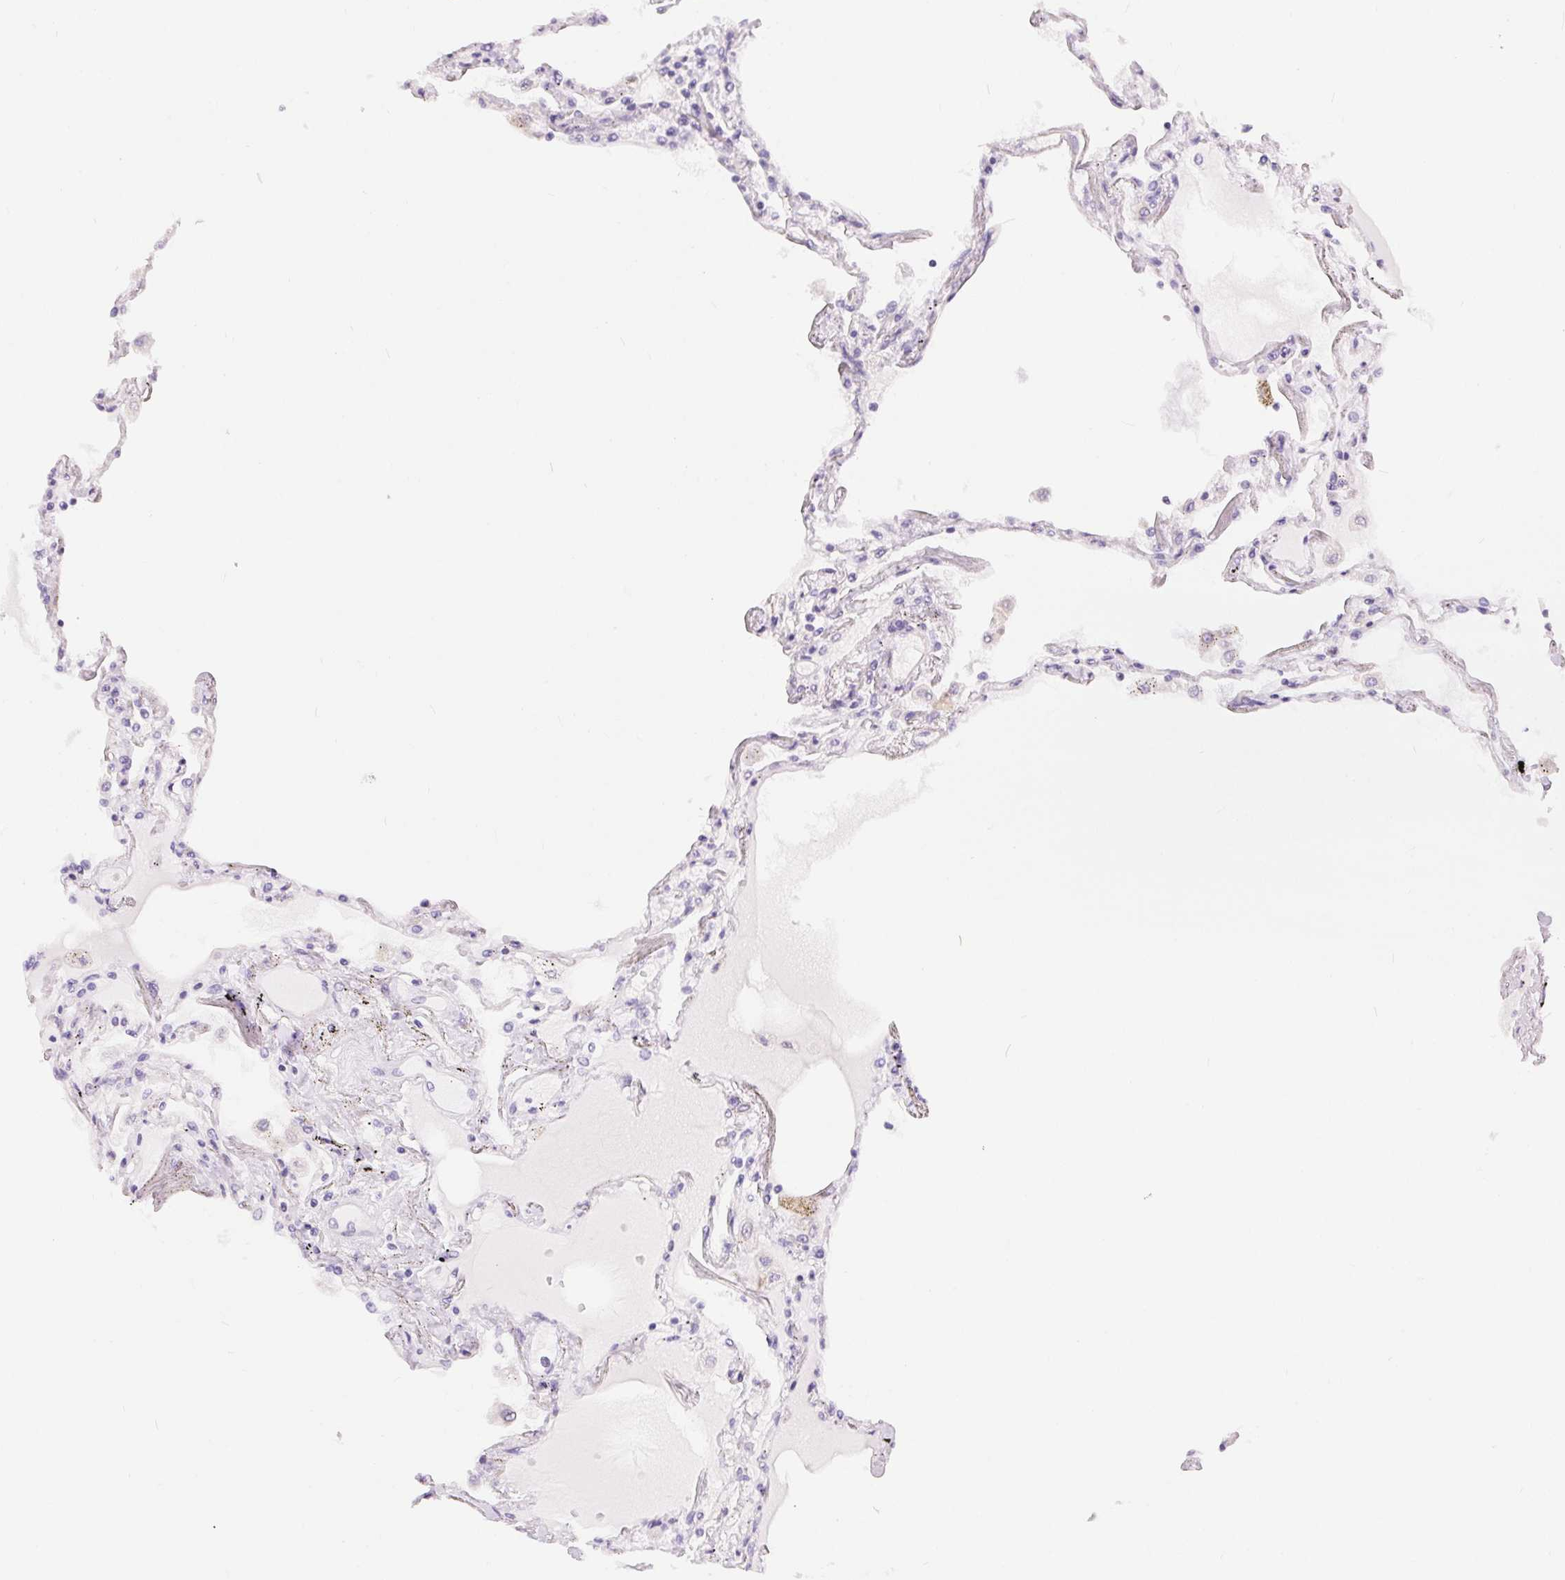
{"staining": {"intensity": "negative", "quantity": "none", "location": "none"}, "tissue": "lung", "cell_type": "Alveolar cells", "image_type": "normal", "snomed": [{"axis": "morphology", "description": "Normal tissue, NOS"}, {"axis": "morphology", "description": "Adenocarcinoma, NOS"}, {"axis": "topography", "description": "Cartilage tissue"}, {"axis": "topography", "description": "Lung"}], "caption": "A histopathology image of lung stained for a protein reveals no brown staining in alveolar cells. (Stains: DAB (3,3'-diaminobenzidine) immunohistochemistry (IHC) with hematoxylin counter stain, Microscopy: brightfield microscopy at high magnification).", "gene": "GFAP", "patient": {"sex": "female", "age": 67}}